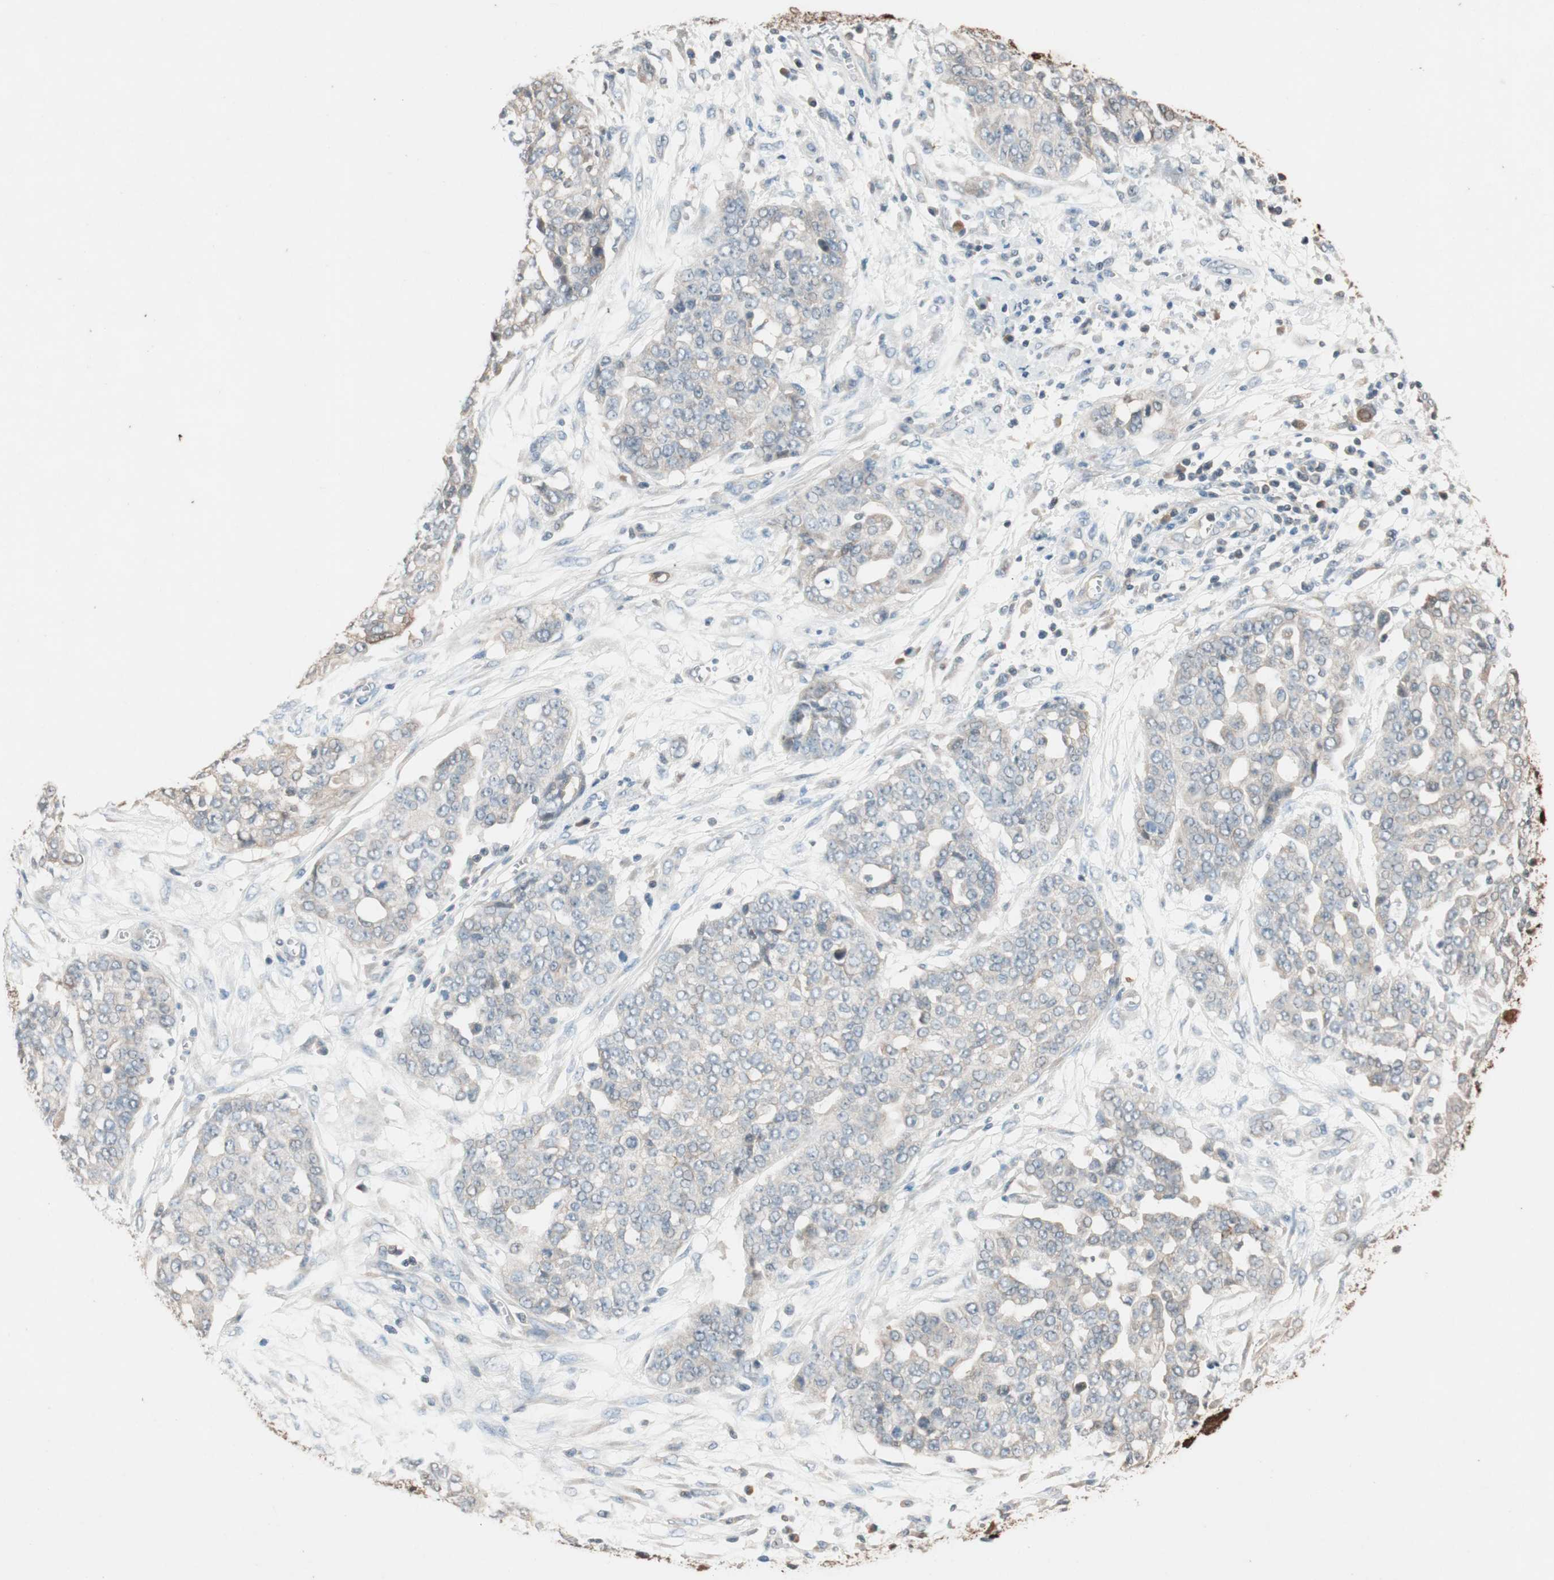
{"staining": {"intensity": "negative", "quantity": "none", "location": "none"}, "tissue": "ovarian cancer", "cell_type": "Tumor cells", "image_type": "cancer", "snomed": [{"axis": "morphology", "description": "Cystadenocarcinoma, serous, NOS"}, {"axis": "topography", "description": "Soft tissue"}, {"axis": "topography", "description": "Ovary"}], "caption": "Immunohistochemistry image of ovarian cancer (serous cystadenocarcinoma) stained for a protein (brown), which exhibits no expression in tumor cells.", "gene": "SERPINB5", "patient": {"sex": "female", "age": 57}}